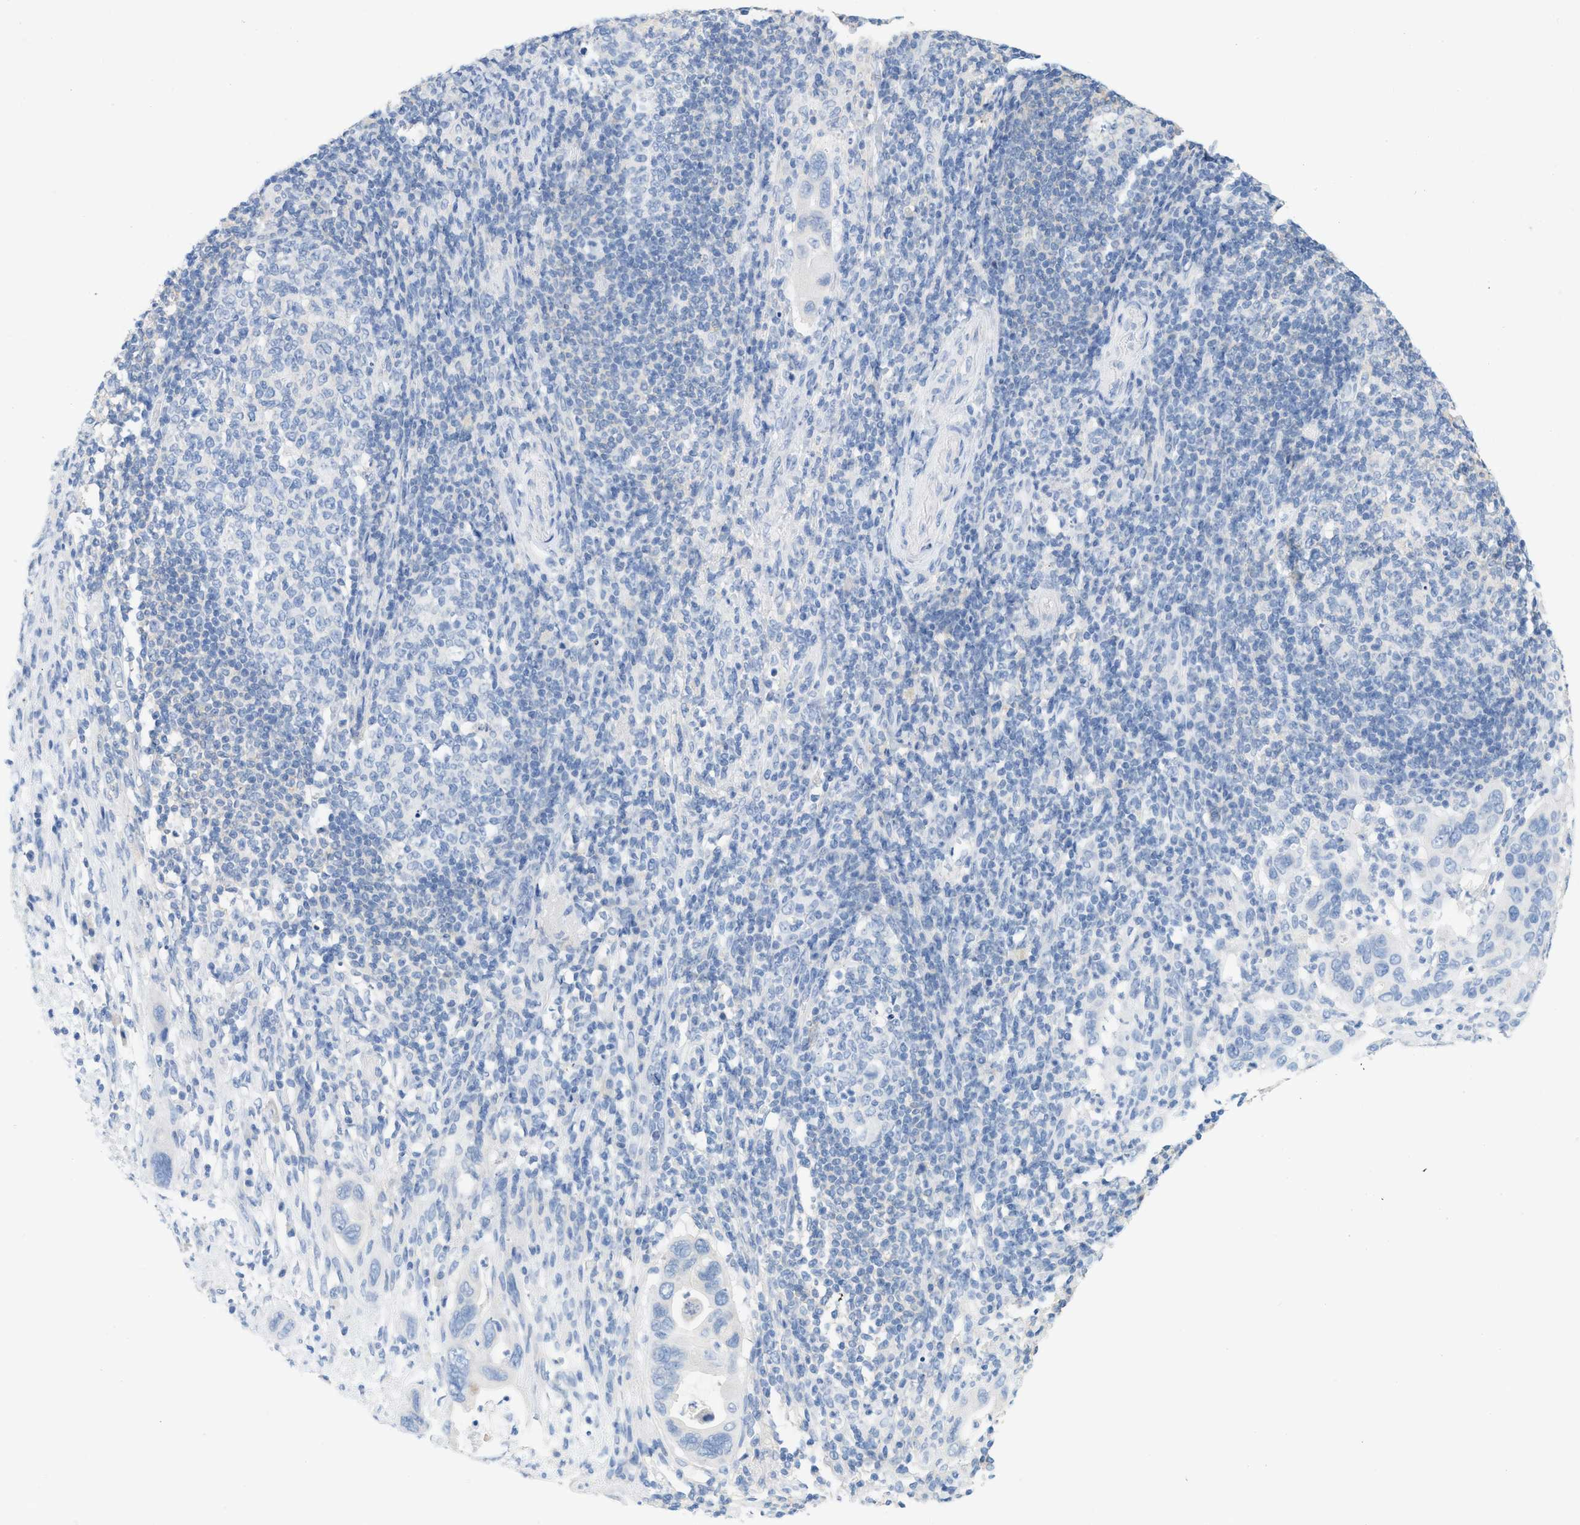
{"staining": {"intensity": "negative", "quantity": "none", "location": "none"}, "tissue": "pancreatic cancer", "cell_type": "Tumor cells", "image_type": "cancer", "snomed": [{"axis": "morphology", "description": "Adenocarcinoma, NOS"}, {"axis": "topography", "description": "Pancreas"}], "caption": "Immunohistochemistry micrograph of neoplastic tissue: human pancreatic cancer (adenocarcinoma) stained with DAB exhibits no significant protein positivity in tumor cells.", "gene": "PAPPA", "patient": {"sex": "female", "age": 71}}